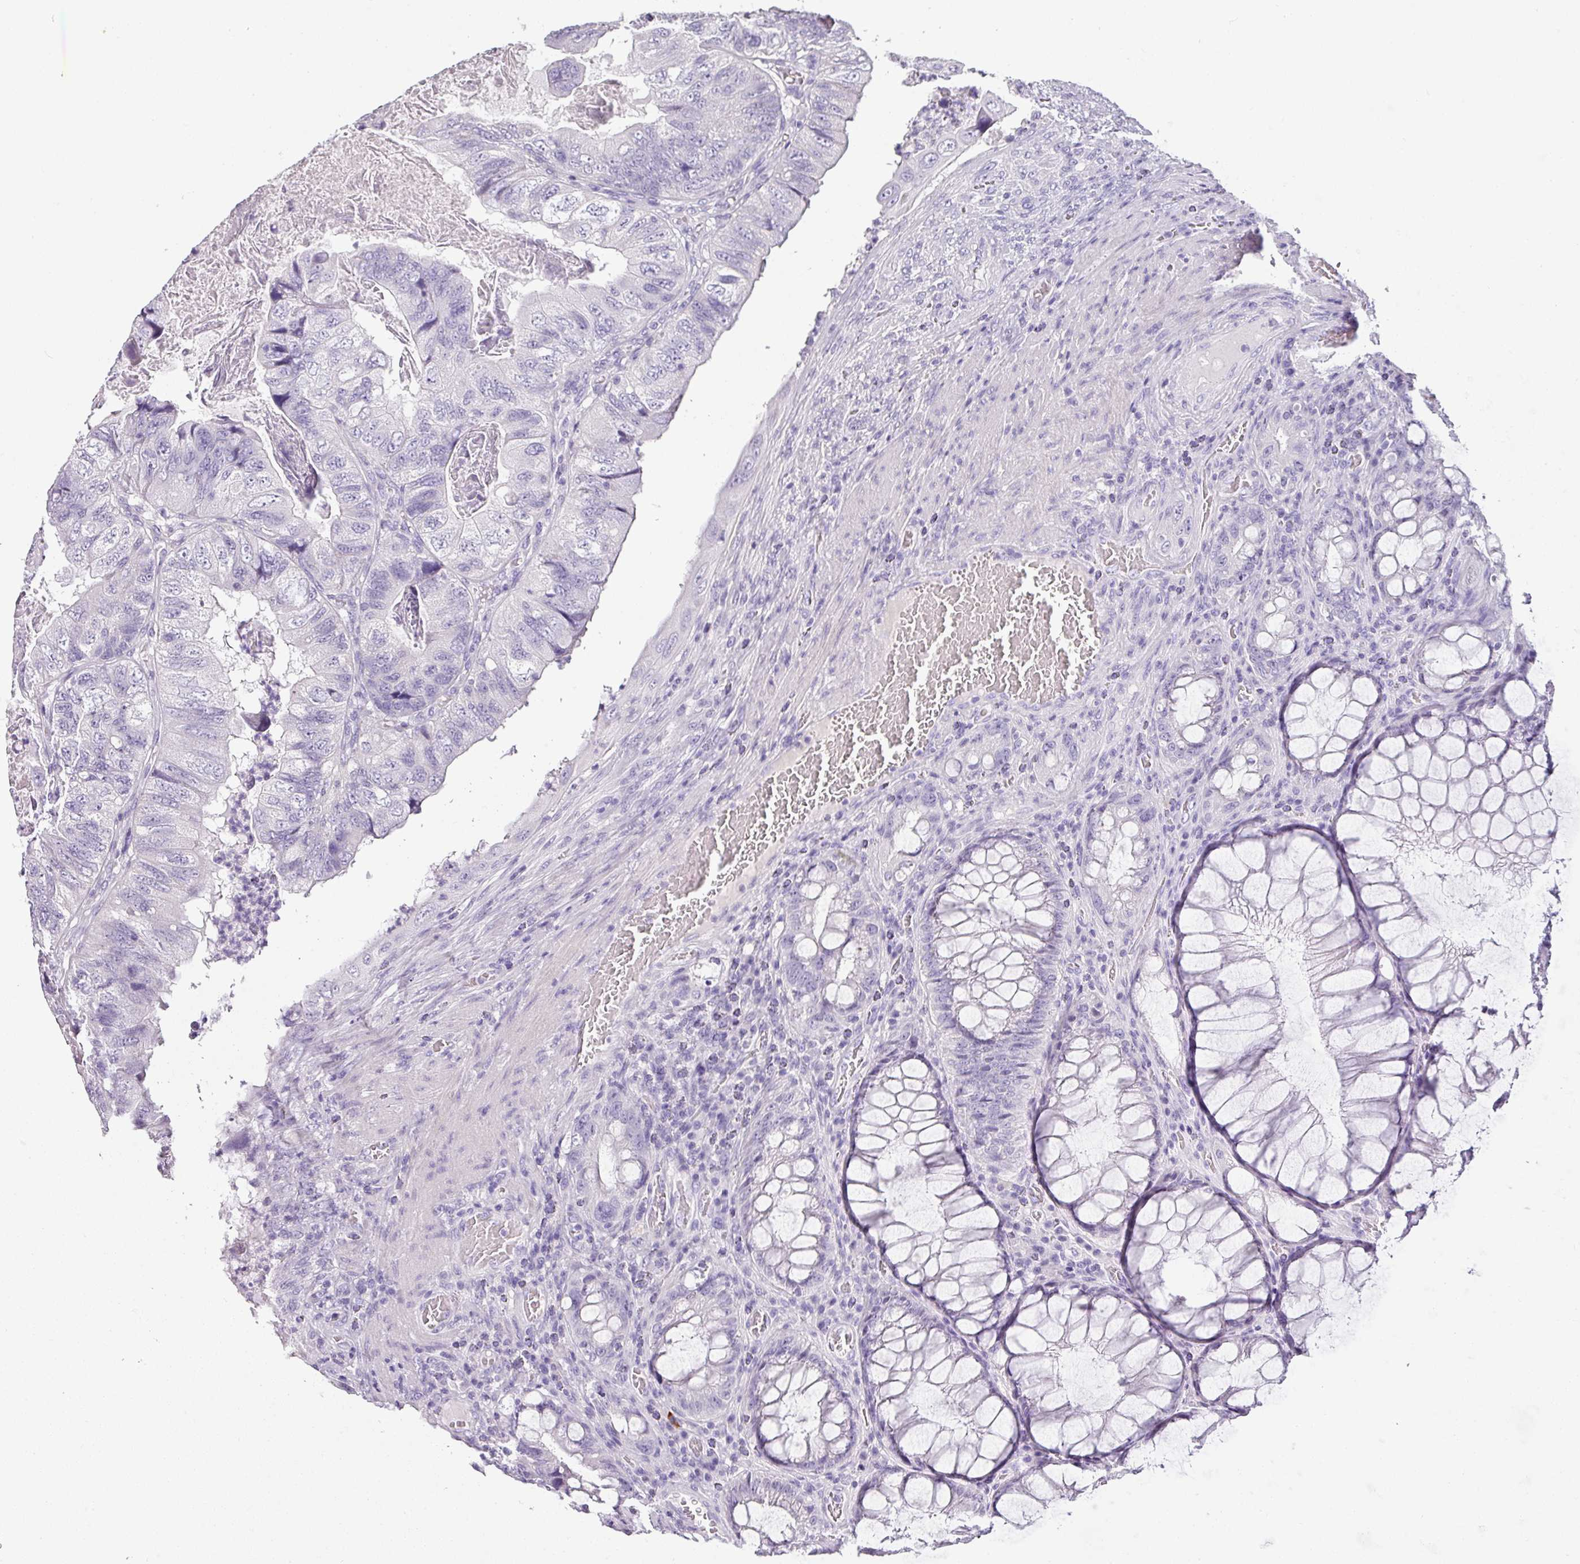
{"staining": {"intensity": "negative", "quantity": "none", "location": "none"}, "tissue": "colorectal cancer", "cell_type": "Tumor cells", "image_type": "cancer", "snomed": [{"axis": "morphology", "description": "Adenocarcinoma, NOS"}, {"axis": "topography", "description": "Rectum"}], "caption": "High power microscopy image of an immunohistochemistry (IHC) histopathology image of colorectal adenocarcinoma, revealing no significant staining in tumor cells.", "gene": "NAPSA", "patient": {"sex": "male", "age": 63}}